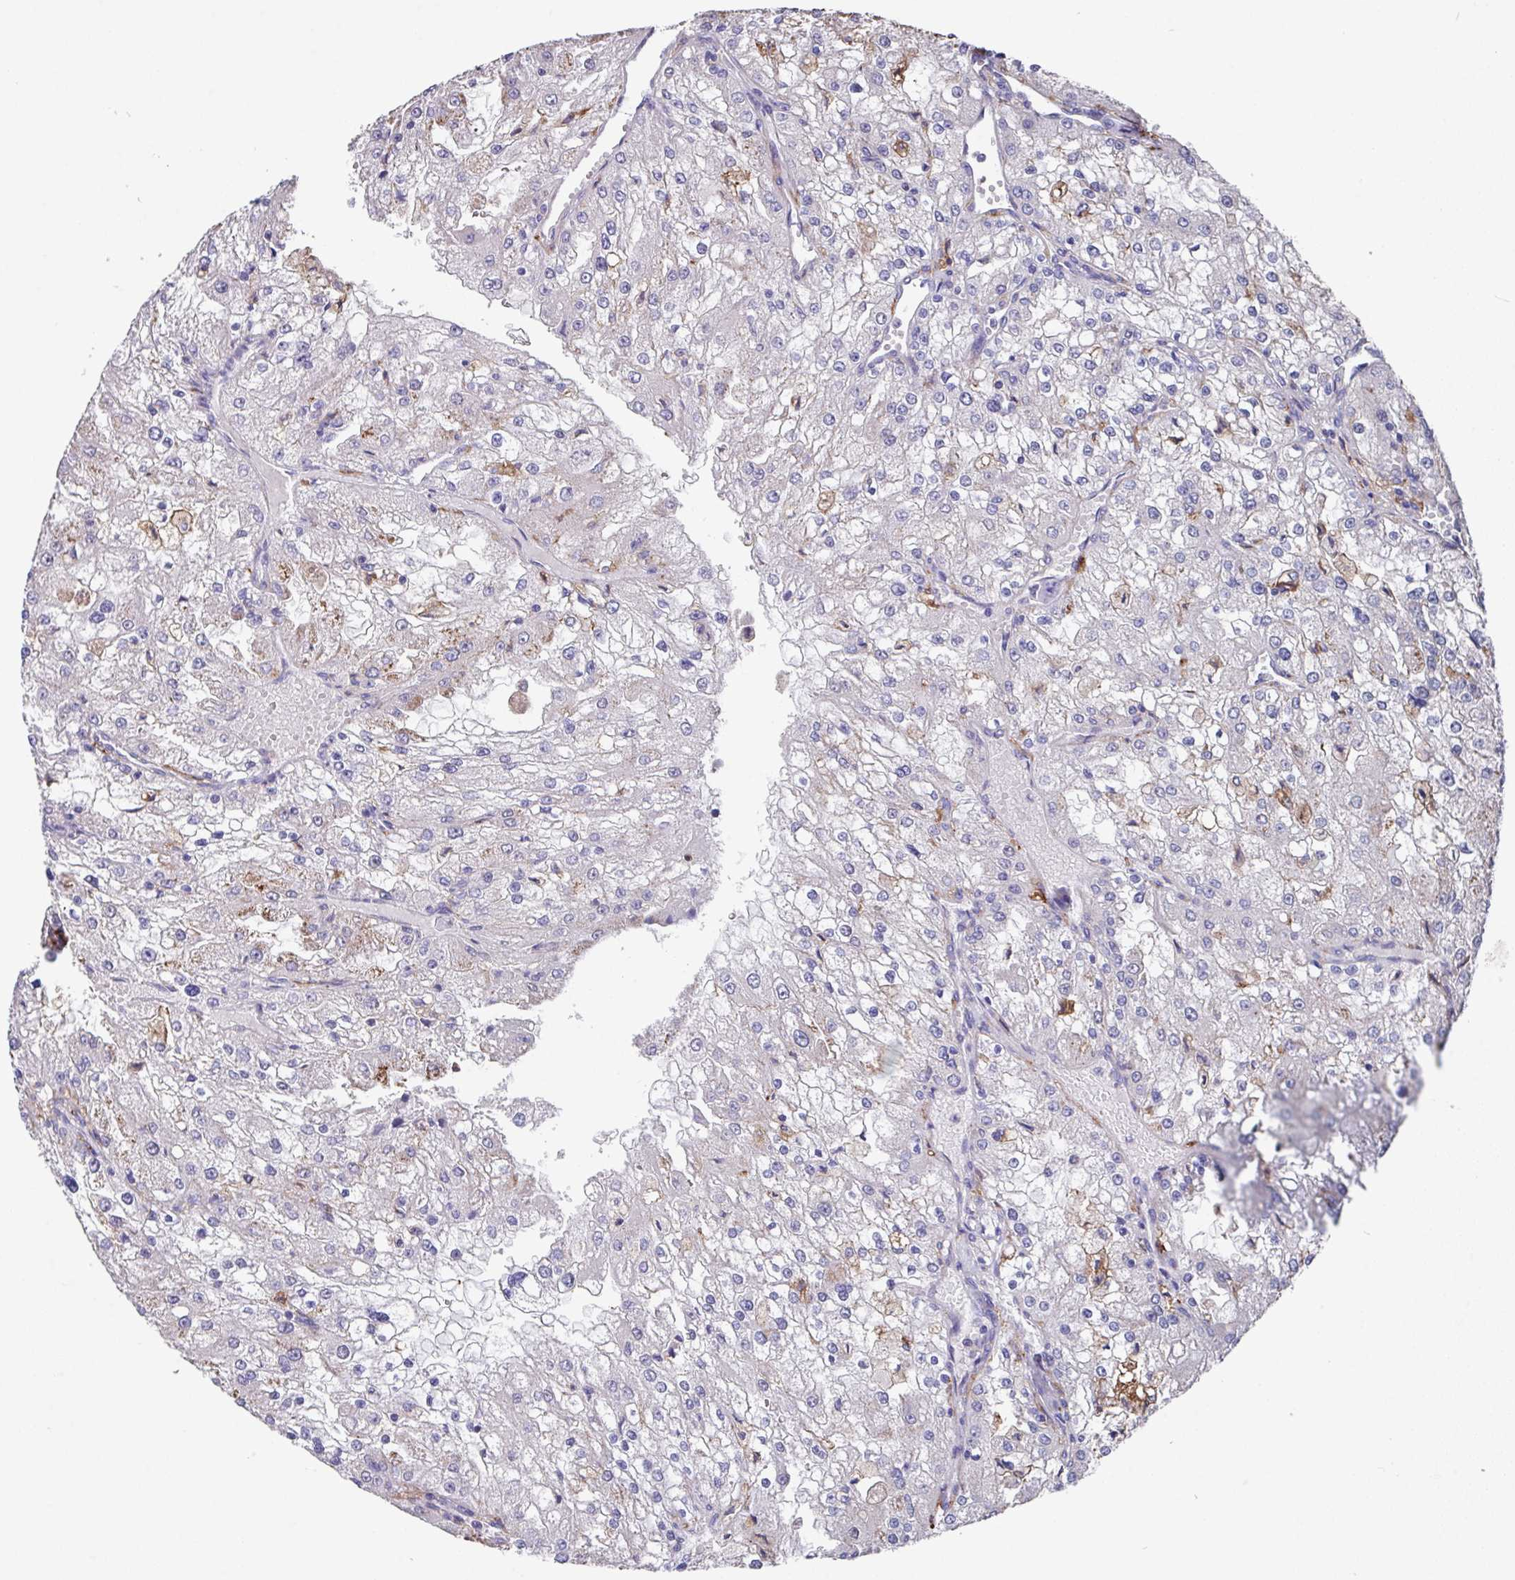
{"staining": {"intensity": "negative", "quantity": "none", "location": "none"}, "tissue": "renal cancer", "cell_type": "Tumor cells", "image_type": "cancer", "snomed": [{"axis": "morphology", "description": "Adenocarcinoma, NOS"}, {"axis": "topography", "description": "Kidney"}], "caption": "This is an immunohistochemistry (IHC) image of human renal cancer (adenocarcinoma). There is no expression in tumor cells.", "gene": "EIF4B", "patient": {"sex": "female", "age": 74}}